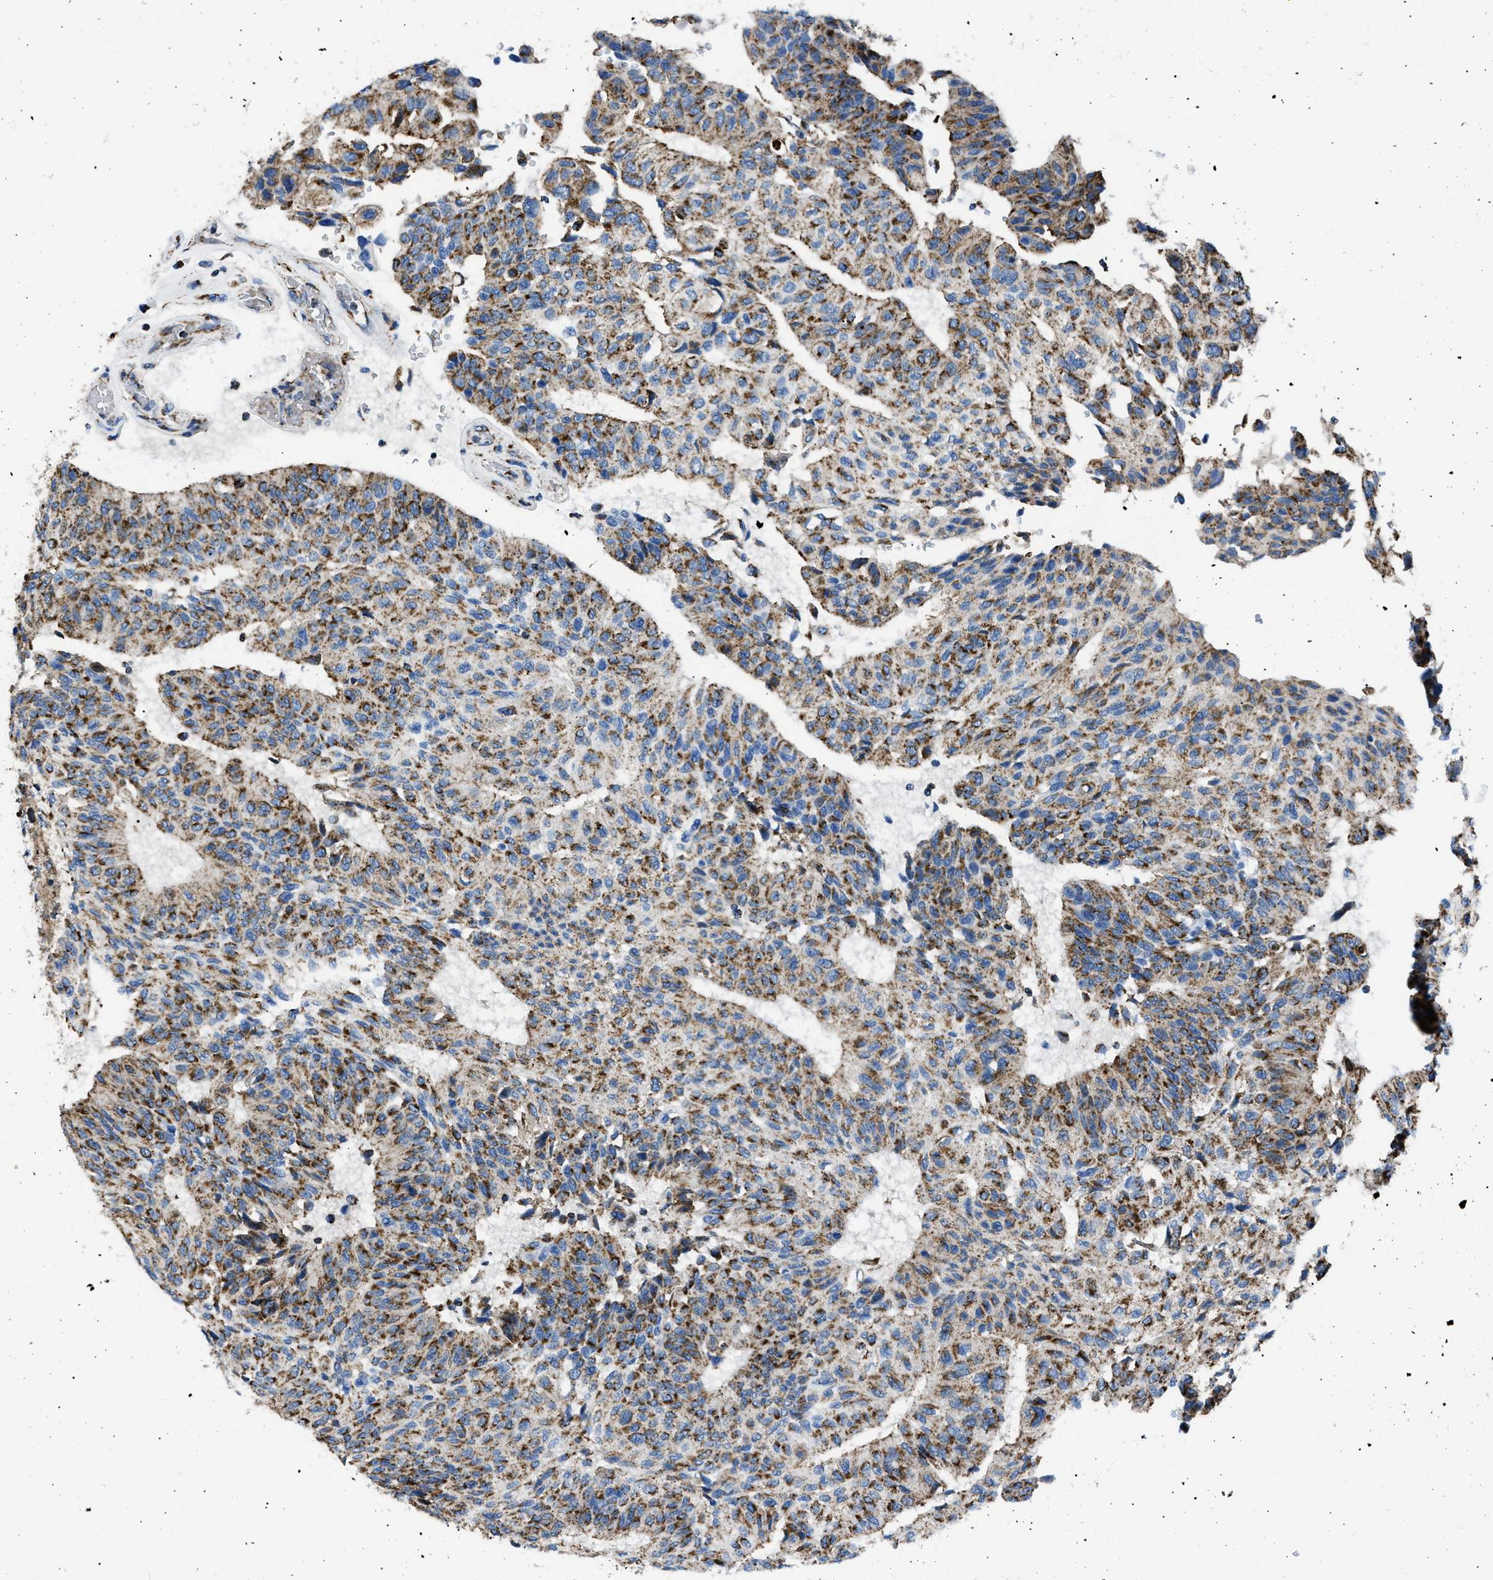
{"staining": {"intensity": "moderate", "quantity": ">75%", "location": "cytoplasmic/membranous"}, "tissue": "urothelial cancer", "cell_type": "Tumor cells", "image_type": "cancer", "snomed": [{"axis": "morphology", "description": "Urothelial carcinoma, High grade"}, {"axis": "topography", "description": "Urinary bladder"}], "caption": "Tumor cells exhibit medium levels of moderate cytoplasmic/membranous positivity in about >75% of cells in high-grade urothelial carcinoma. The staining was performed using DAB to visualize the protein expression in brown, while the nuclei were stained in blue with hematoxylin (Magnification: 20x).", "gene": "PHB2", "patient": {"sex": "male", "age": 66}}